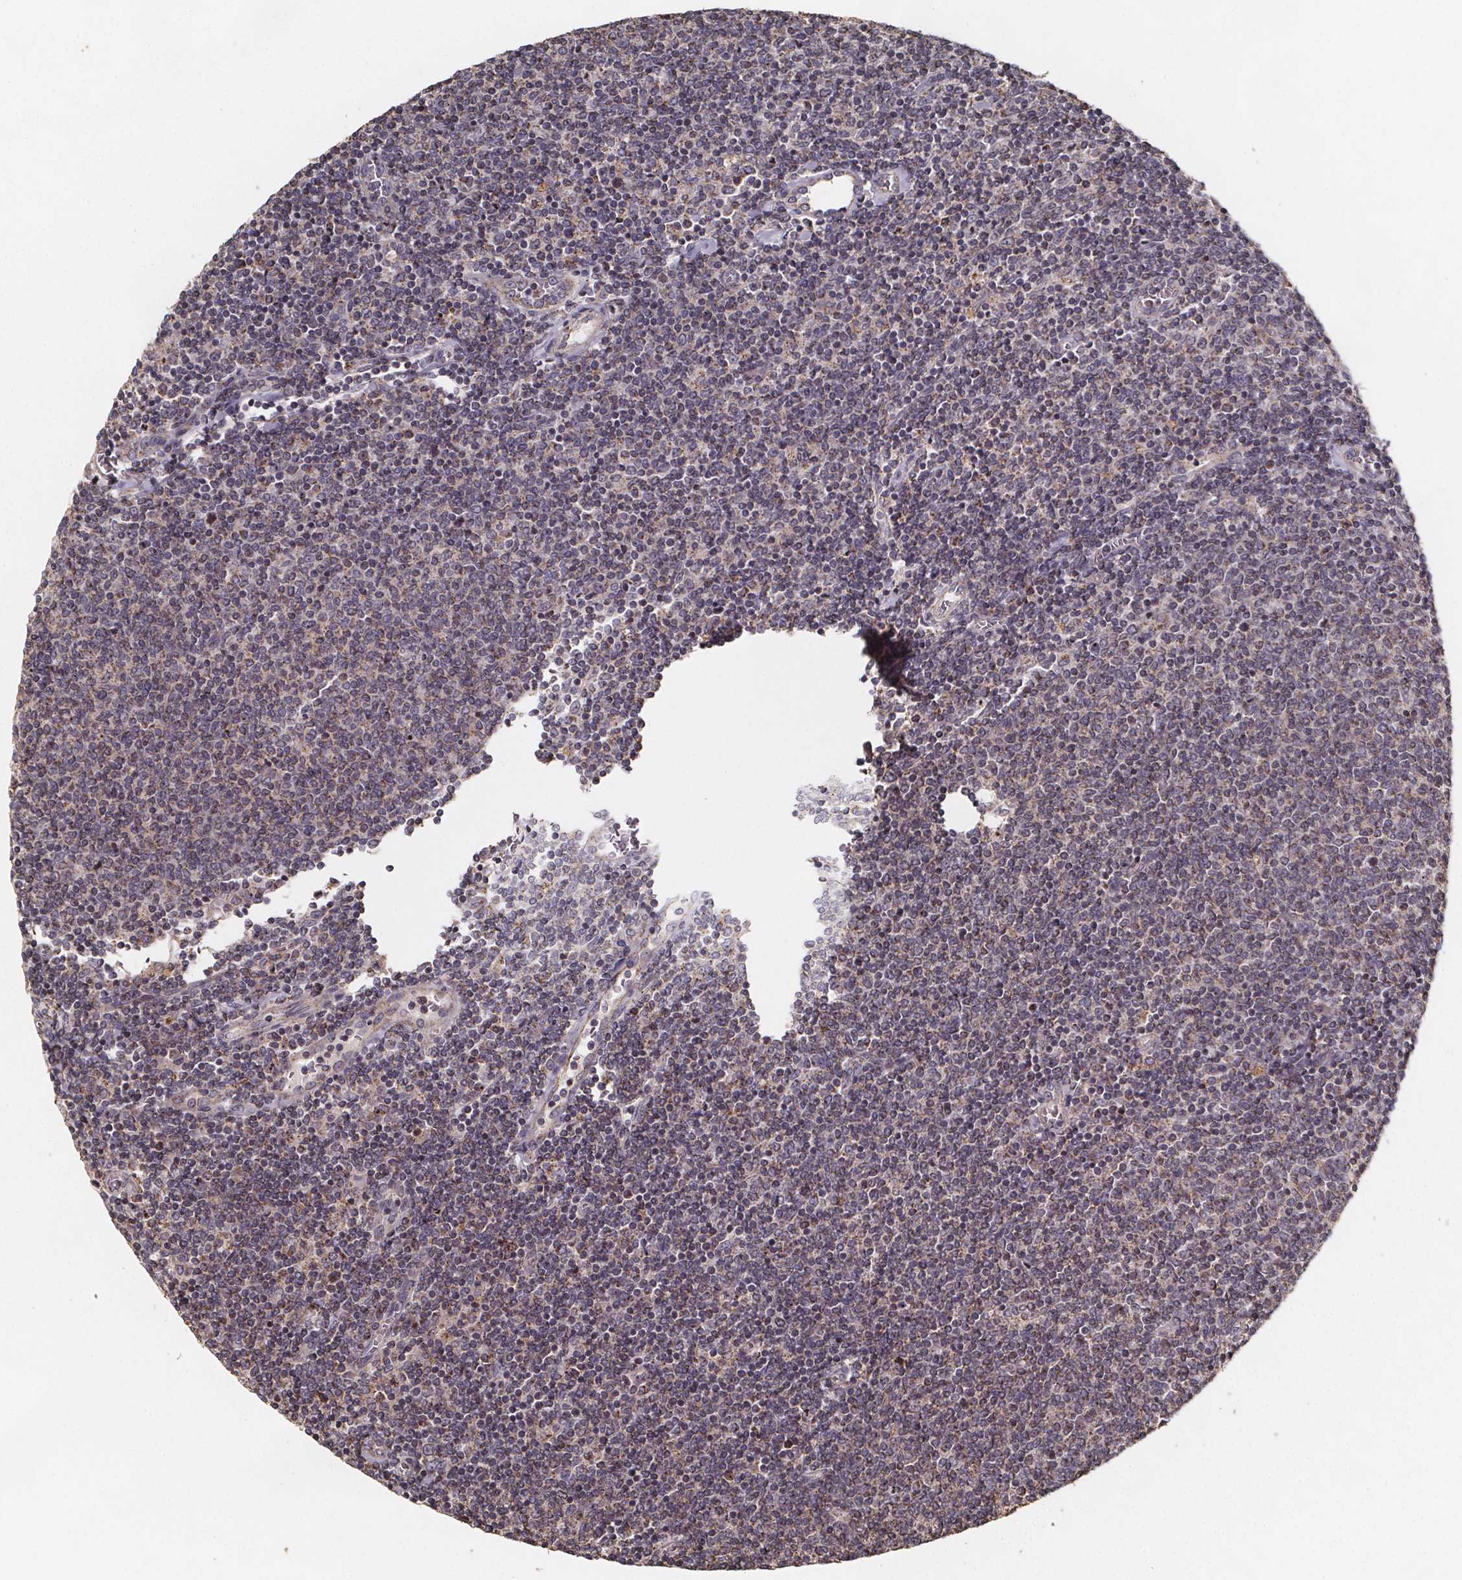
{"staining": {"intensity": "negative", "quantity": "none", "location": "none"}, "tissue": "lymphoma", "cell_type": "Tumor cells", "image_type": "cancer", "snomed": [{"axis": "morphology", "description": "Malignant lymphoma, non-Hodgkin's type, Low grade"}, {"axis": "topography", "description": "Lymph node"}], "caption": "Immunohistochemical staining of human lymphoma demonstrates no significant staining in tumor cells.", "gene": "ZNF879", "patient": {"sex": "male", "age": 52}}